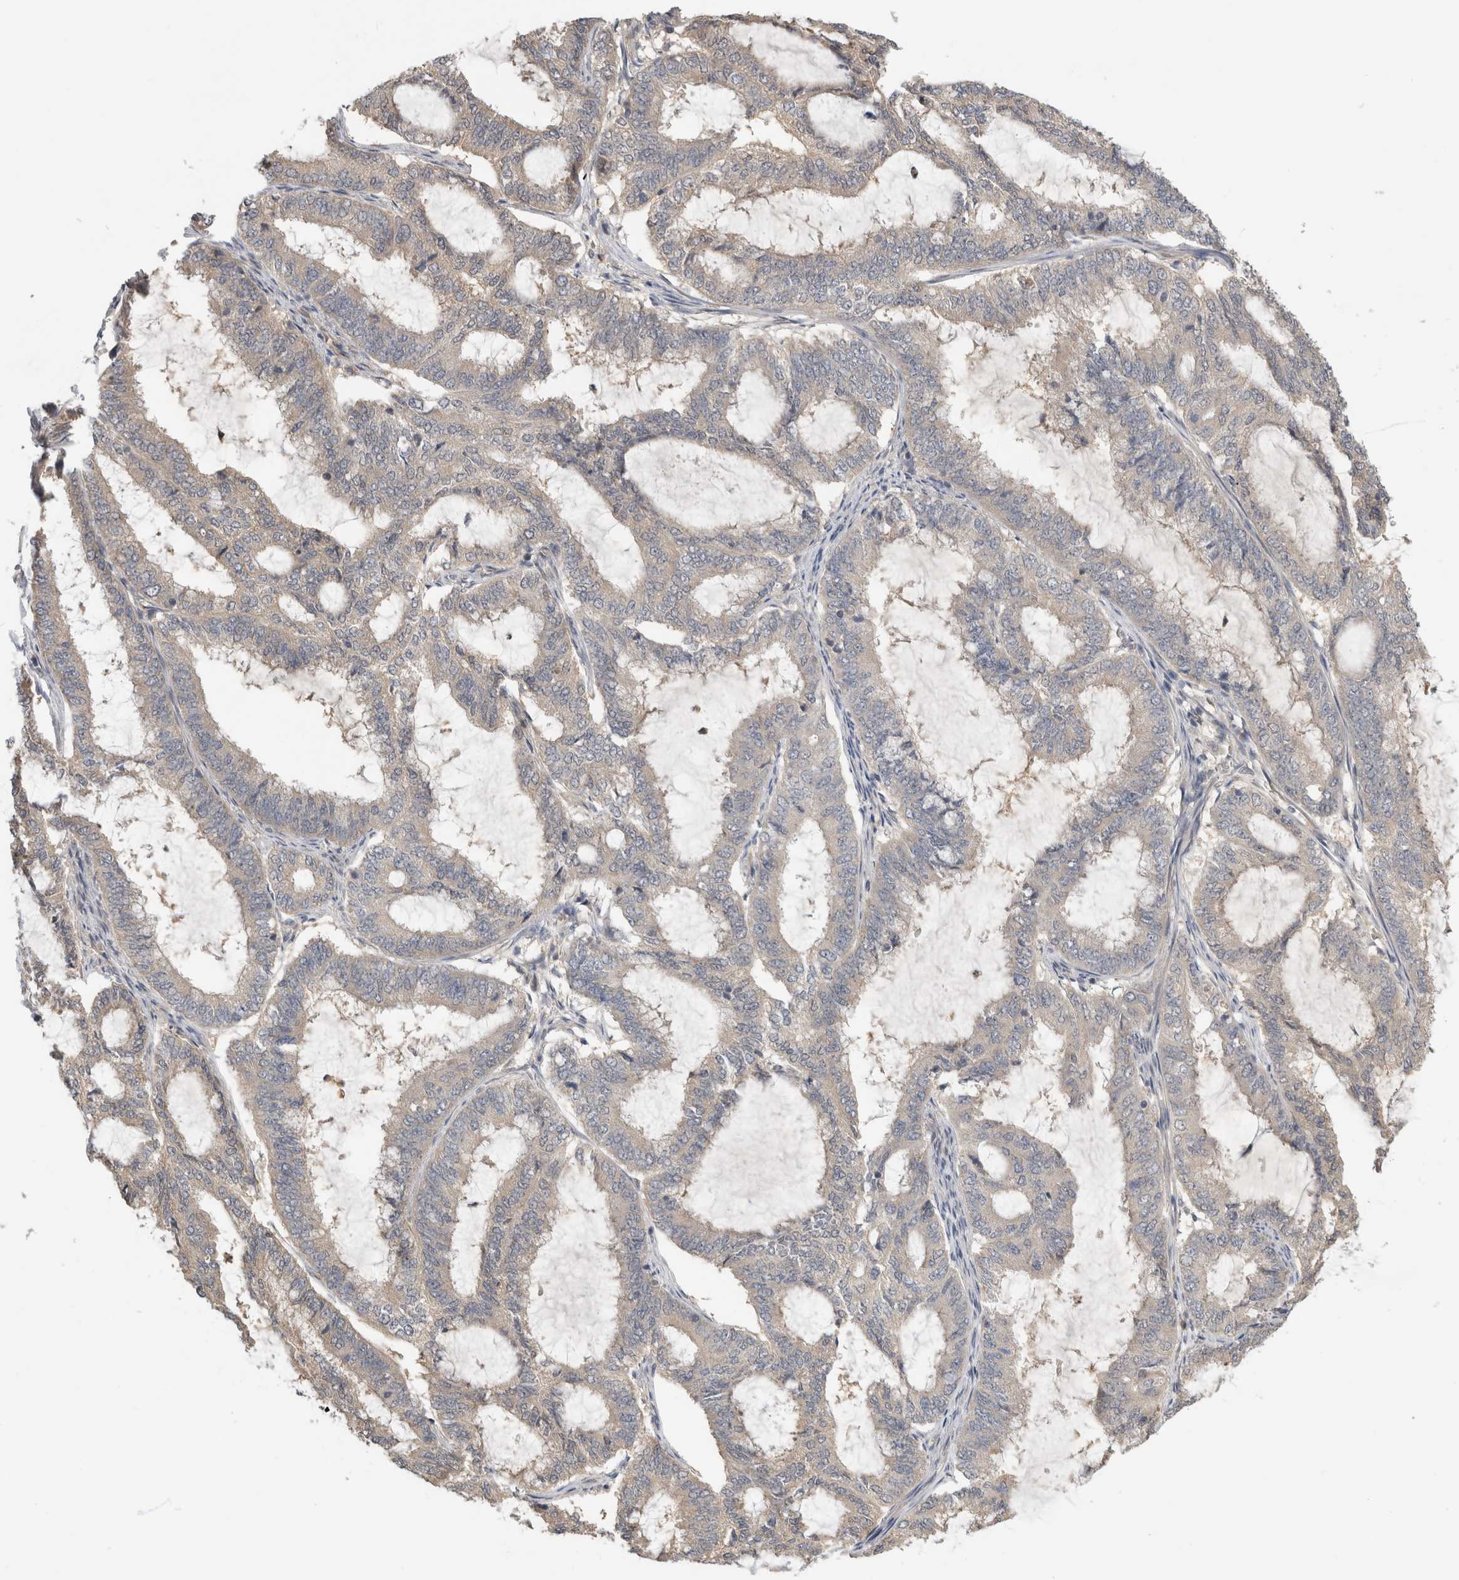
{"staining": {"intensity": "negative", "quantity": "none", "location": "none"}, "tissue": "endometrial cancer", "cell_type": "Tumor cells", "image_type": "cancer", "snomed": [{"axis": "morphology", "description": "Adenocarcinoma, NOS"}, {"axis": "topography", "description": "Endometrium"}], "caption": "Tumor cells are negative for protein expression in human endometrial adenocarcinoma.", "gene": "PGM1", "patient": {"sex": "female", "age": 51}}